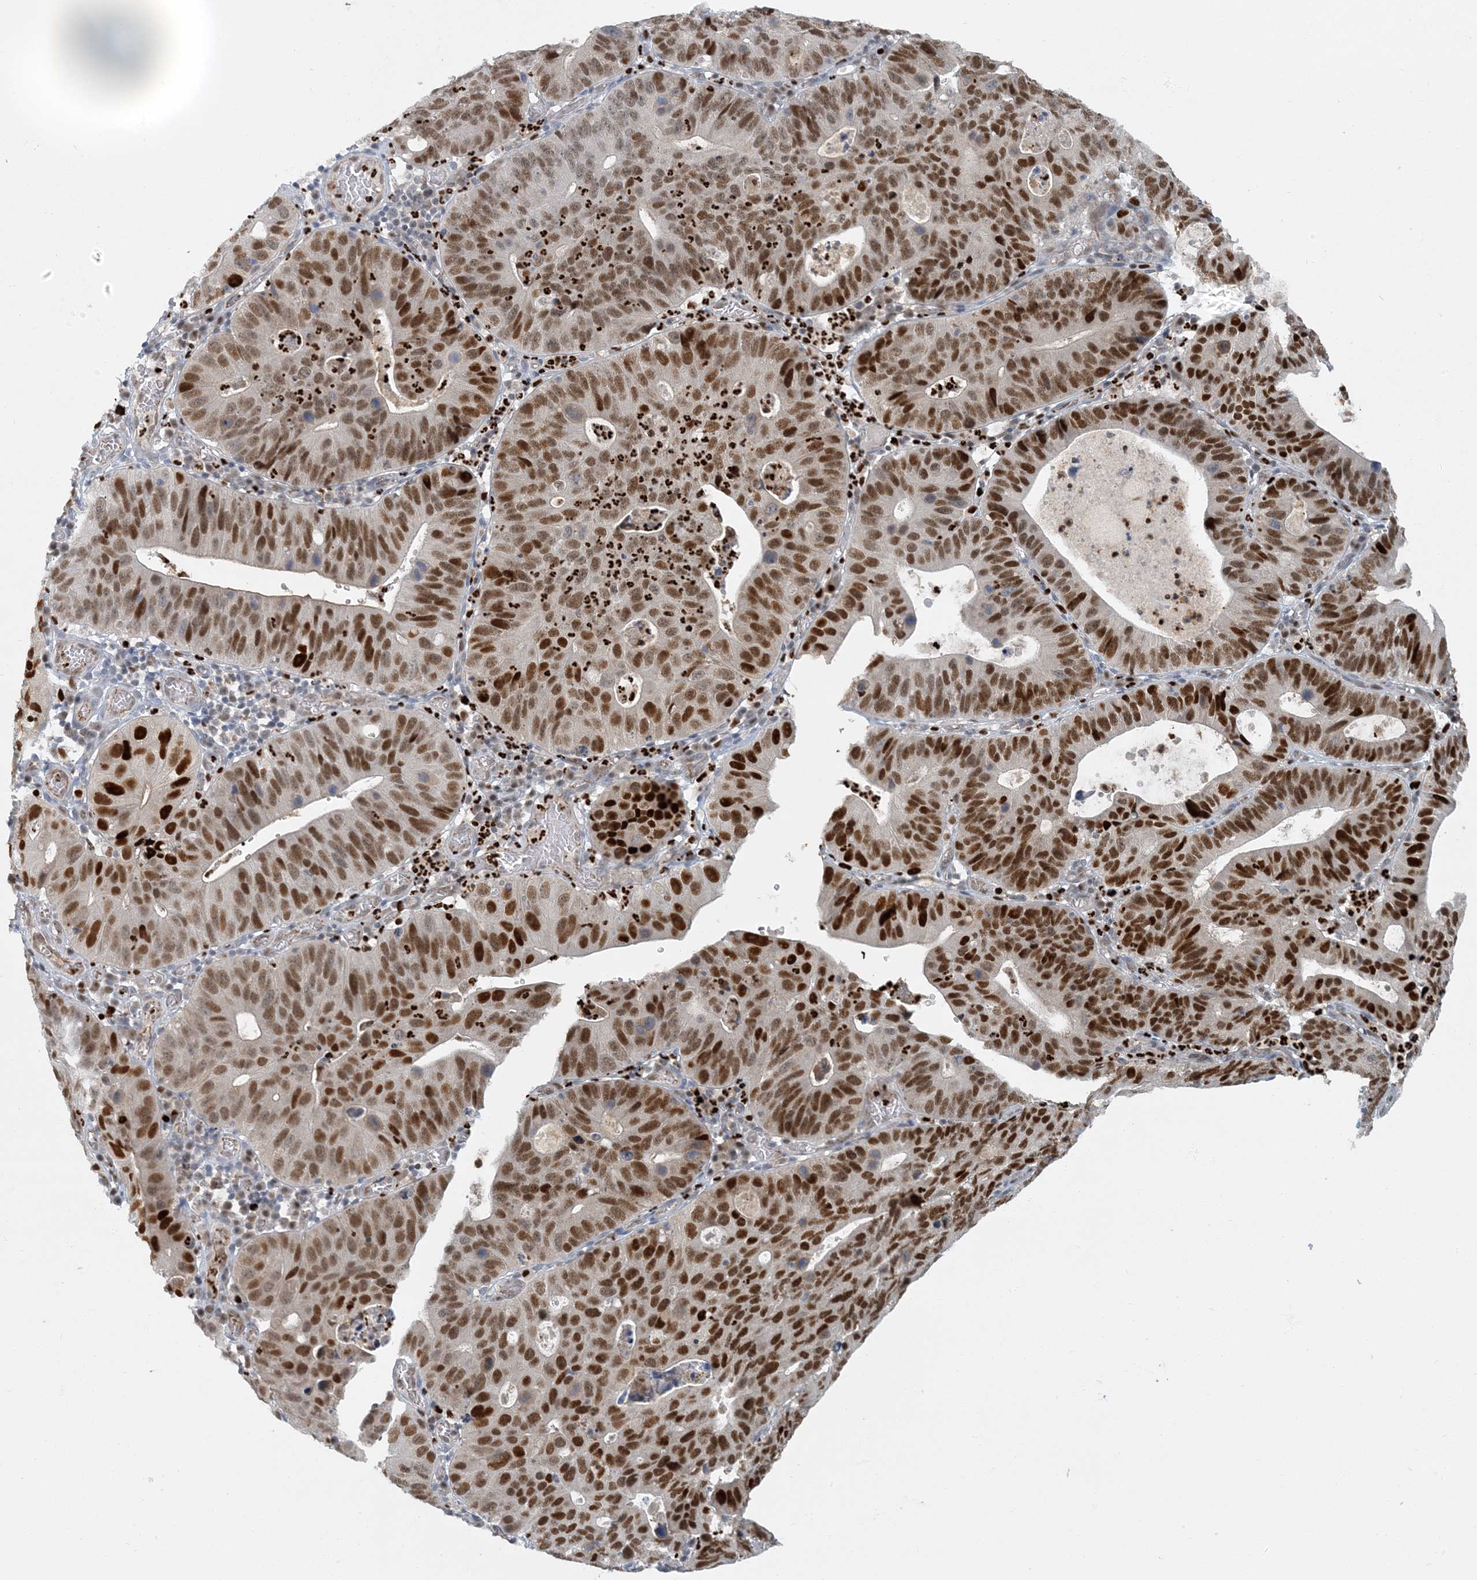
{"staining": {"intensity": "strong", "quantity": ">75%", "location": "nuclear"}, "tissue": "stomach cancer", "cell_type": "Tumor cells", "image_type": "cancer", "snomed": [{"axis": "morphology", "description": "Adenocarcinoma, NOS"}, {"axis": "topography", "description": "Stomach"}], "caption": "The immunohistochemical stain labels strong nuclear positivity in tumor cells of stomach adenocarcinoma tissue.", "gene": "AK9", "patient": {"sex": "male", "age": 59}}